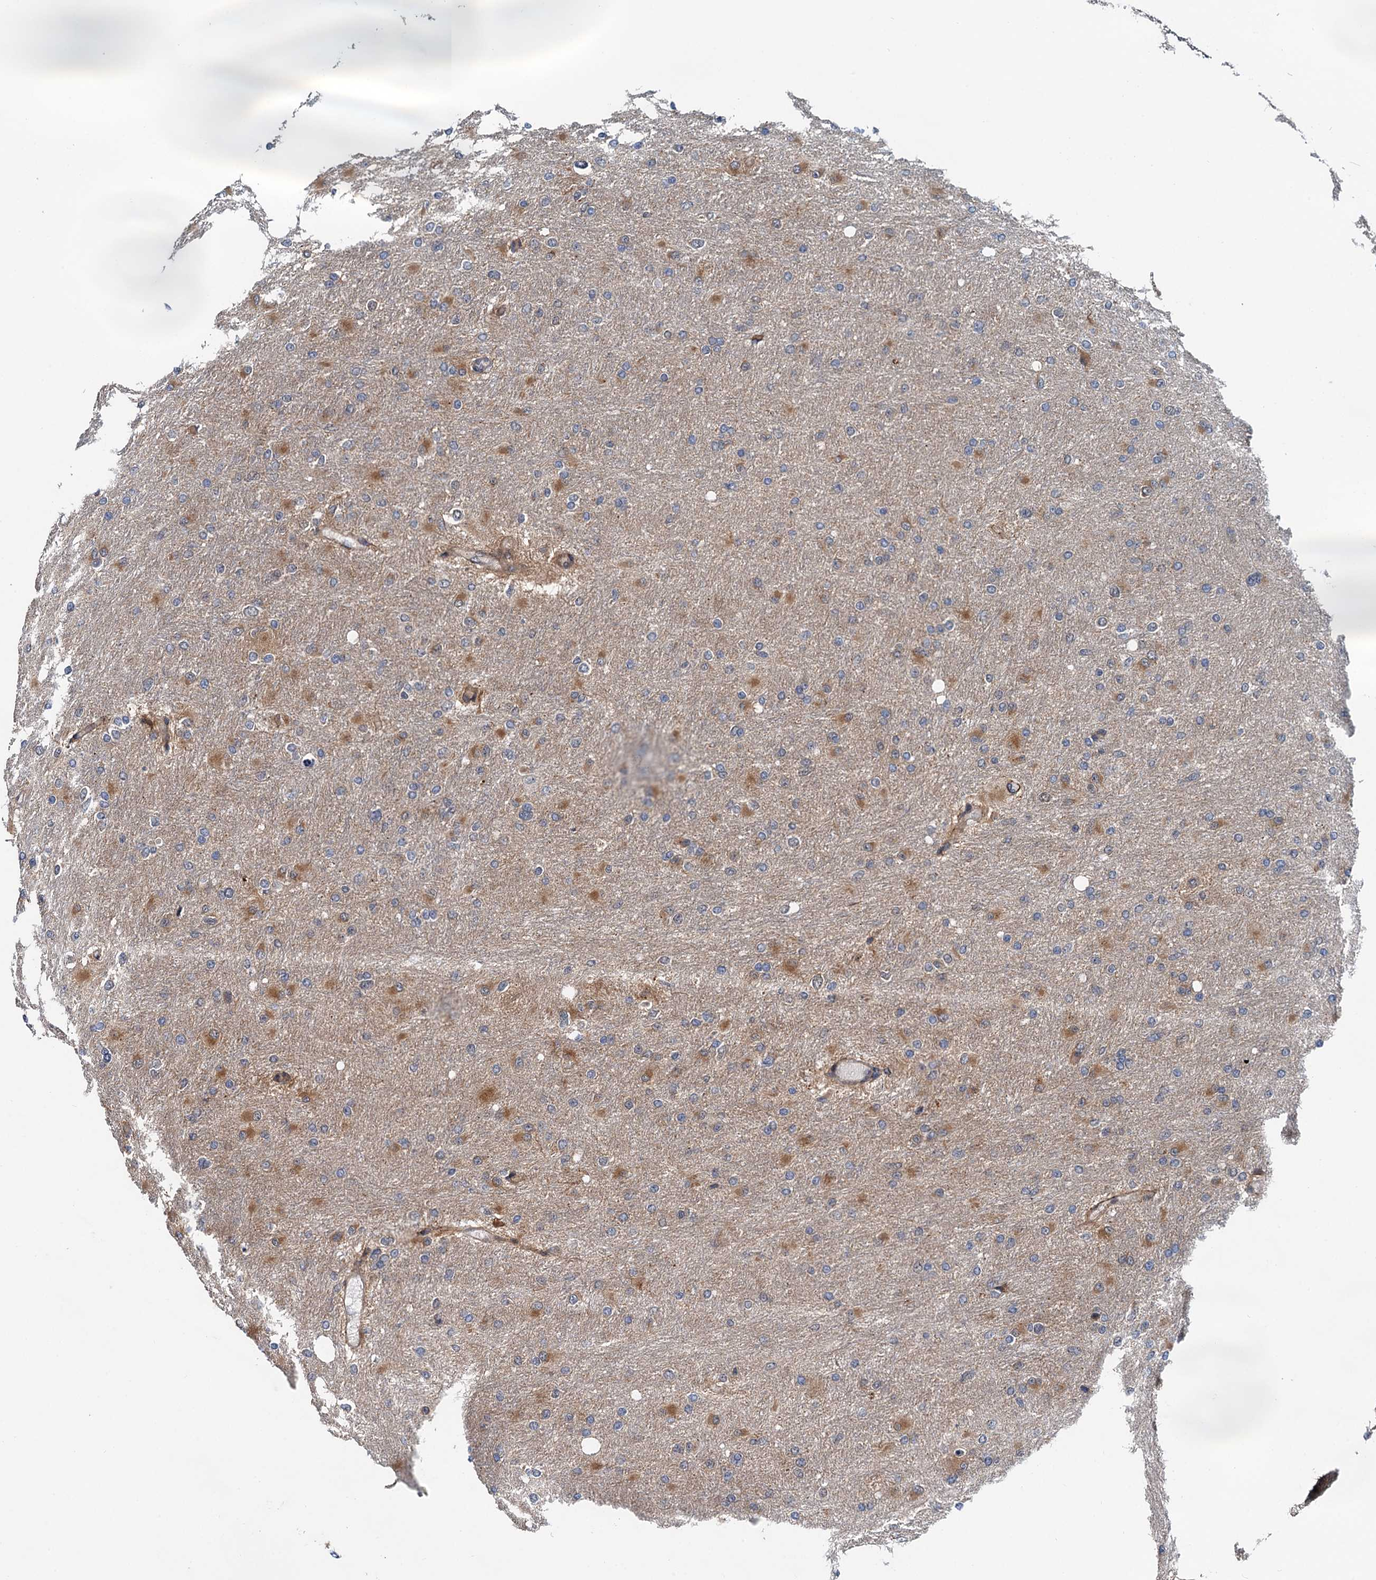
{"staining": {"intensity": "negative", "quantity": "none", "location": "none"}, "tissue": "glioma", "cell_type": "Tumor cells", "image_type": "cancer", "snomed": [{"axis": "morphology", "description": "Glioma, malignant, High grade"}, {"axis": "topography", "description": "Cerebral cortex"}], "caption": "This image is of glioma stained with IHC to label a protein in brown with the nuclei are counter-stained blue. There is no staining in tumor cells.", "gene": "AAGAB", "patient": {"sex": "female", "age": 36}}